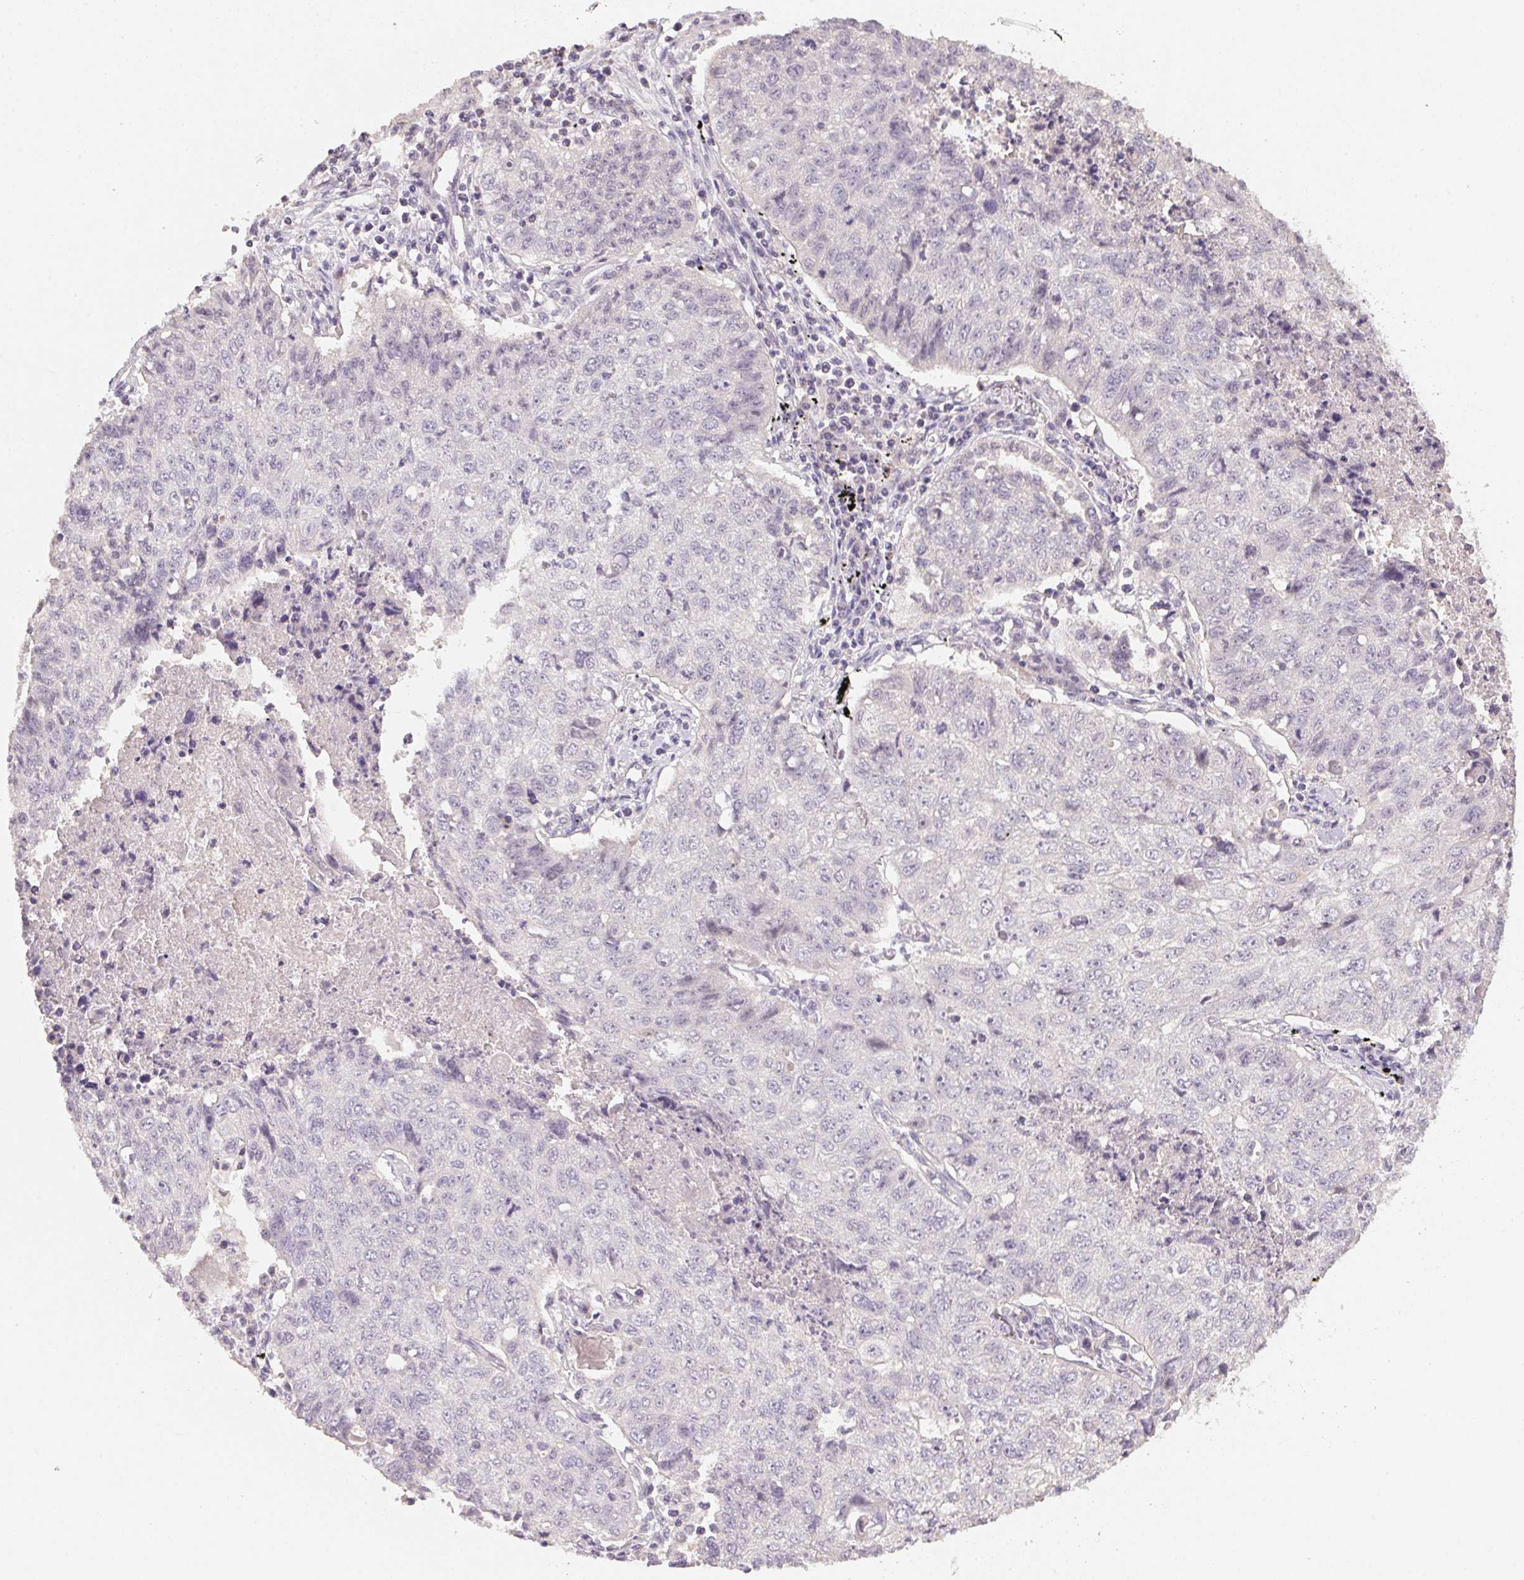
{"staining": {"intensity": "negative", "quantity": "none", "location": "none"}, "tissue": "lung cancer", "cell_type": "Tumor cells", "image_type": "cancer", "snomed": [{"axis": "morphology", "description": "Normal morphology"}, {"axis": "morphology", "description": "Aneuploidy"}, {"axis": "morphology", "description": "Squamous cell carcinoma, NOS"}, {"axis": "topography", "description": "Lymph node"}, {"axis": "topography", "description": "Lung"}], "caption": "Protein analysis of lung cancer (aneuploidy) shows no significant expression in tumor cells.", "gene": "ALDH8A1", "patient": {"sex": "female", "age": 76}}